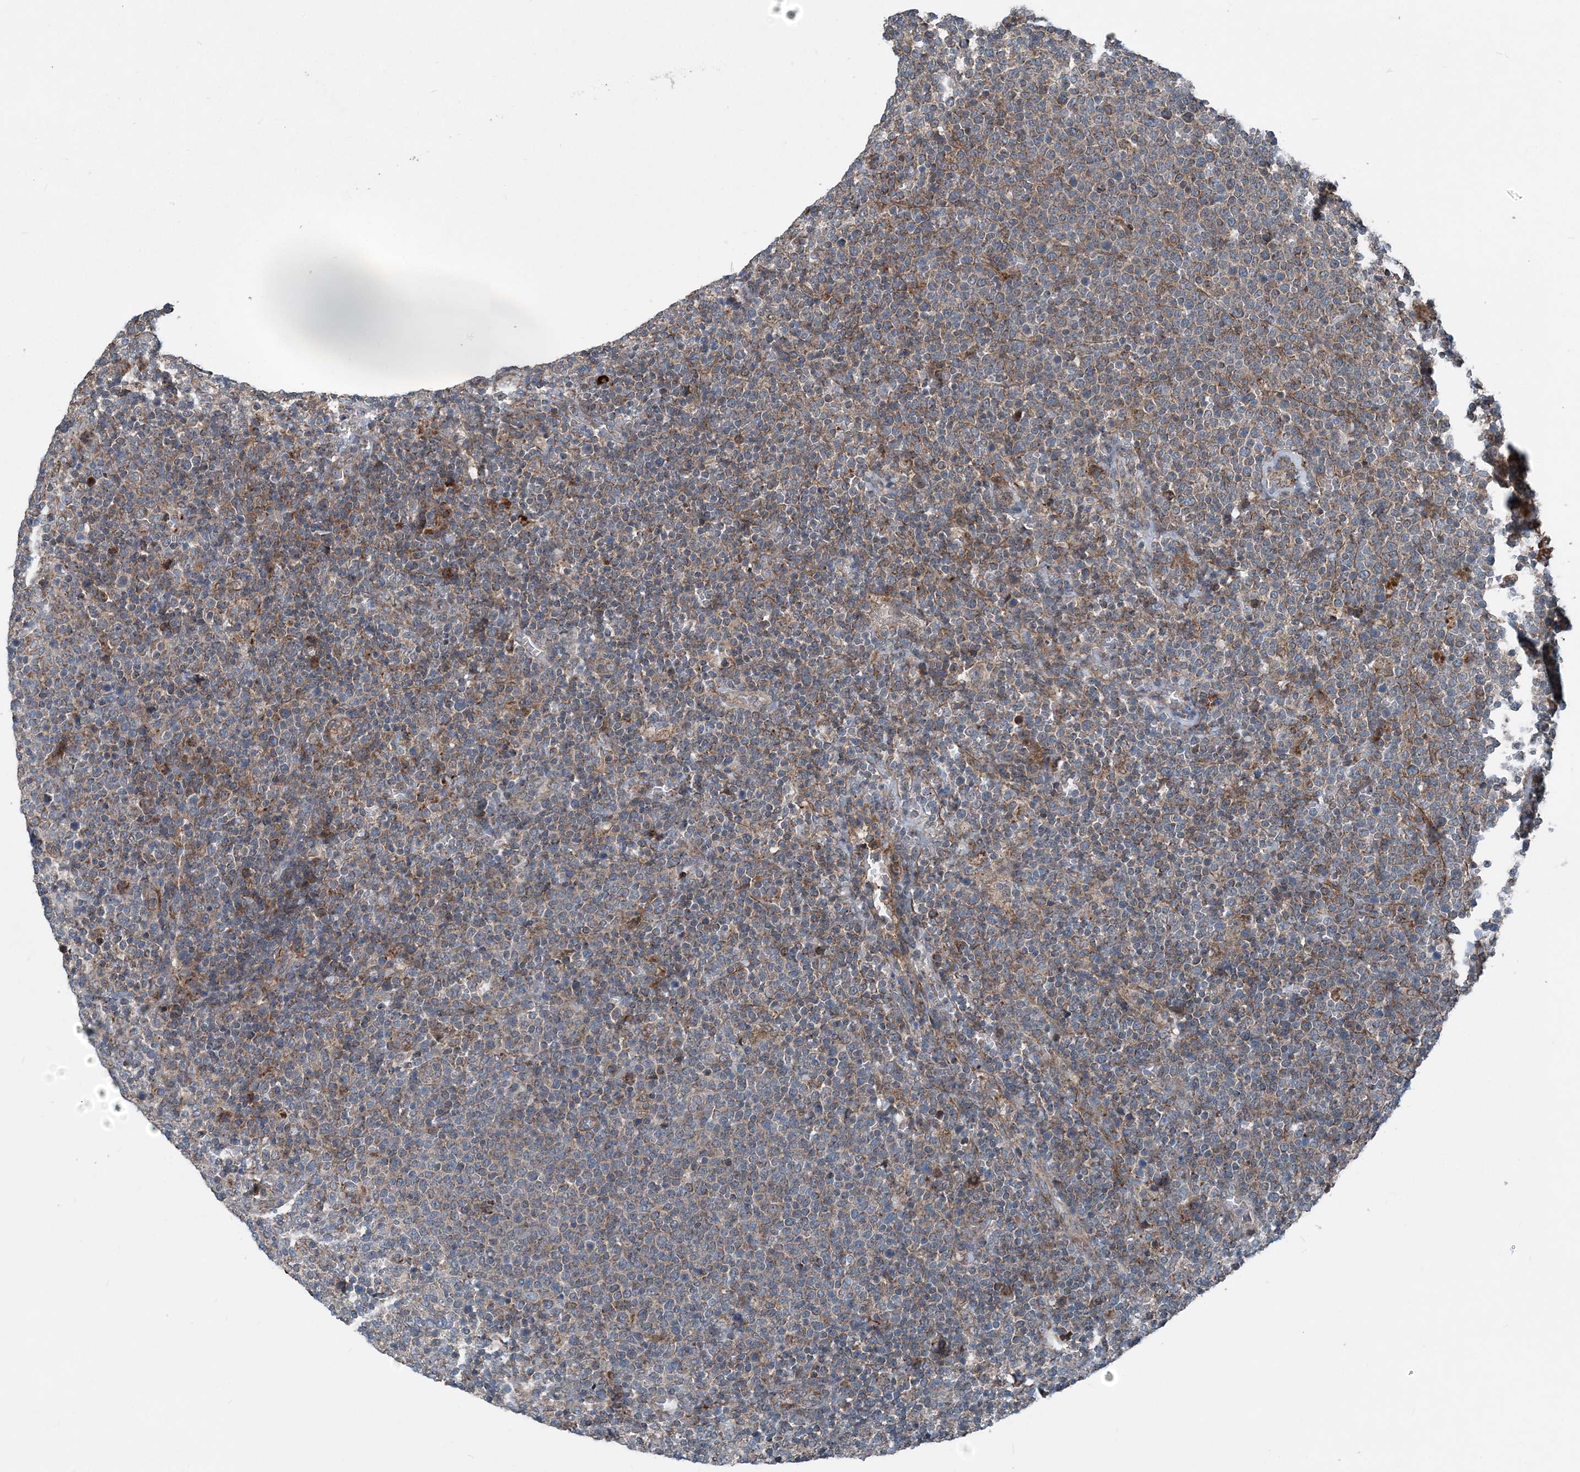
{"staining": {"intensity": "weak", "quantity": "25%-75%", "location": "cytoplasmic/membranous"}, "tissue": "lymphoma", "cell_type": "Tumor cells", "image_type": "cancer", "snomed": [{"axis": "morphology", "description": "Malignant lymphoma, non-Hodgkin's type, High grade"}, {"axis": "topography", "description": "Lymph node"}], "caption": "Protein staining by immunohistochemistry exhibits weak cytoplasmic/membranous positivity in approximately 25%-75% of tumor cells in high-grade malignant lymphoma, non-Hodgkin's type. The protein of interest is shown in brown color, while the nuclei are stained blue.", "gene": "NDUFA2", "patient": {"sex": "male", "age": 61}}